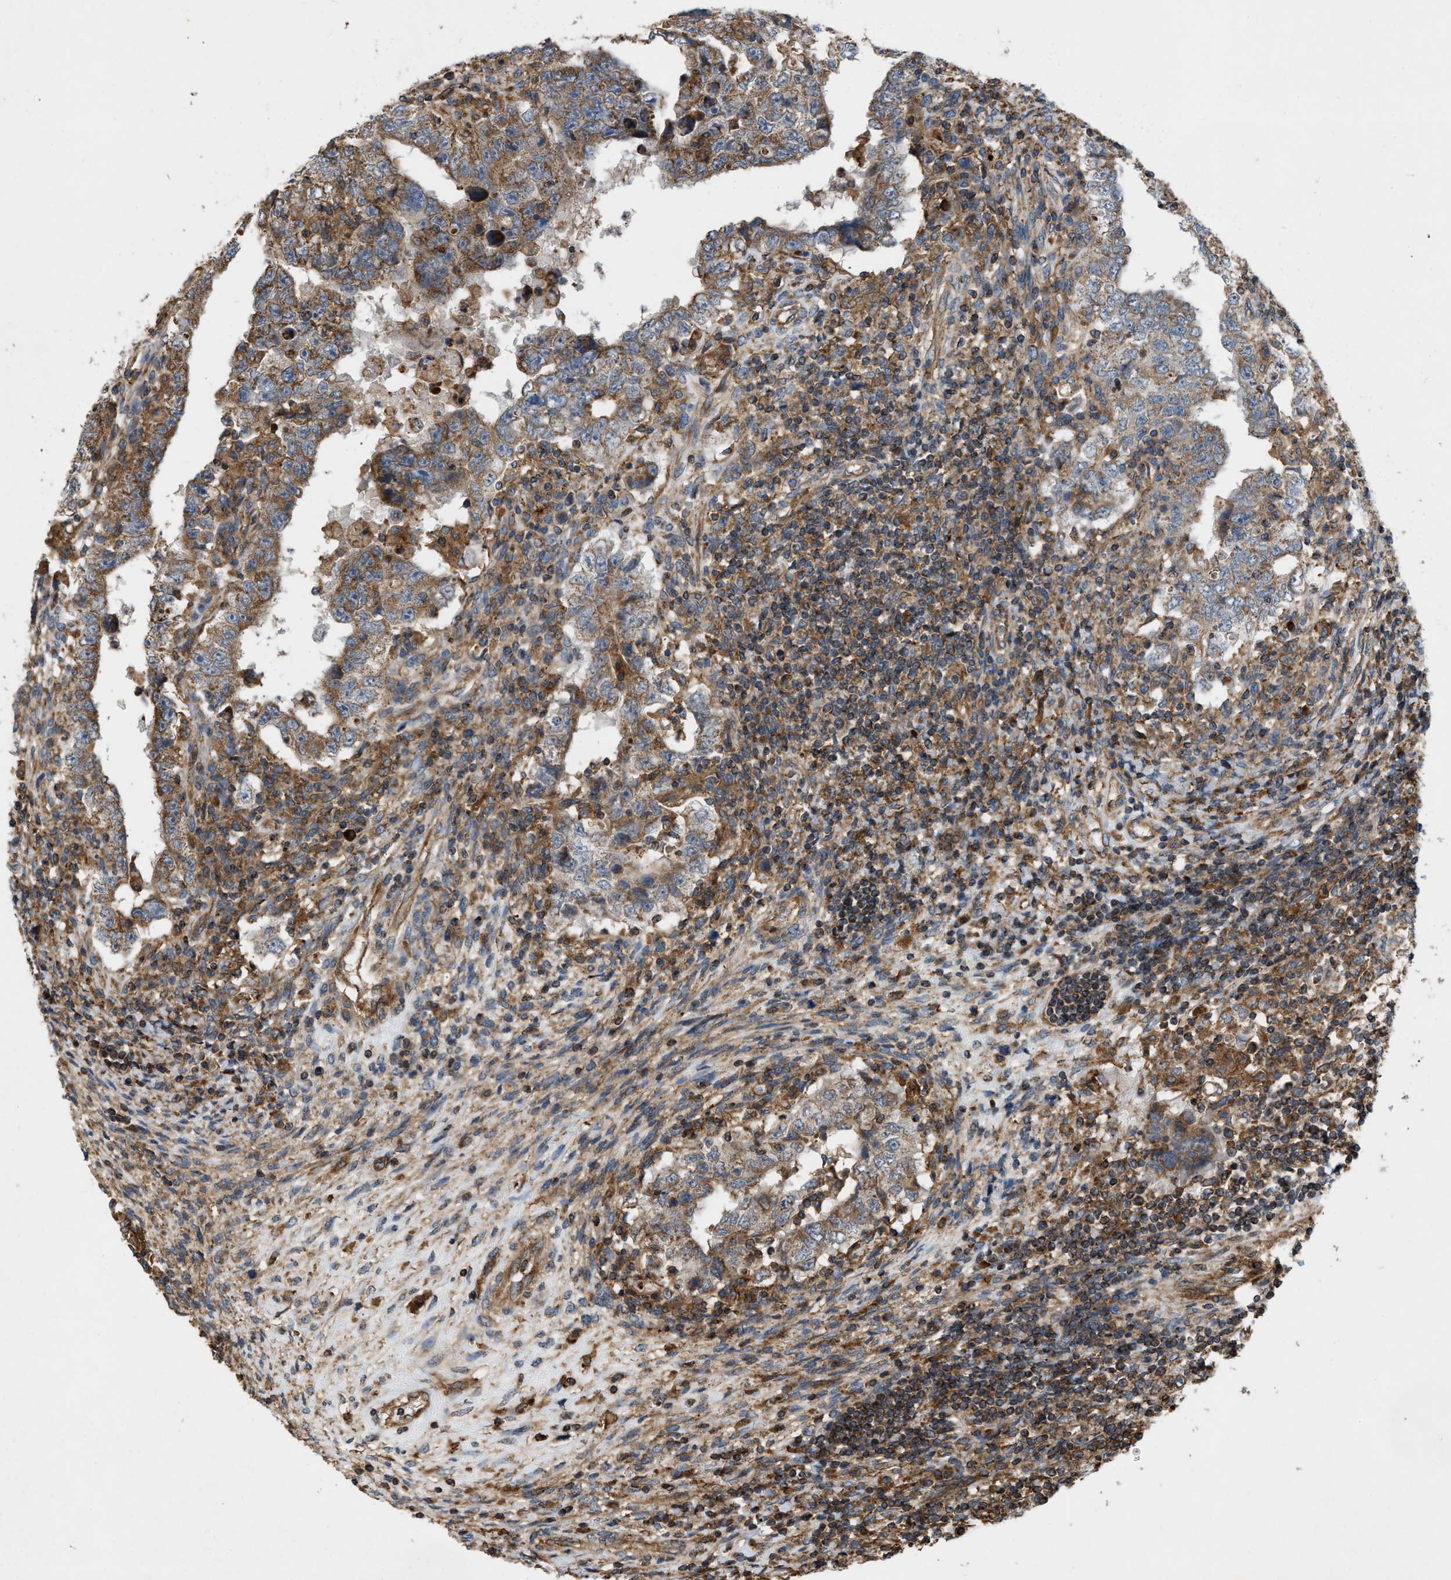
{"staining": {"intensity": "moderate", "quantity": "25%-75%", "location": "cytoplasmic/membranous"}, "tissue": "testis cancer", "cell_type": "Tumor cells", "image_type": "cancer", "snomed": [{"axis": "morphology", "description": "Carcinoma, Embryonal, NOS"}, {"axis": "topography", "description": "Testis"}], "caption": "Immunohistochemistry (IHC) of testis cancer (embryonal carcinoma) exhibits medium levels of moderate cytoplasmic/membranous positivity in about 25%-75% of tumor cells. (IHC, brightfield microscopy, high magnification).", "gene": "GNB4", "patient": {"sex": "male", "age": 26}}